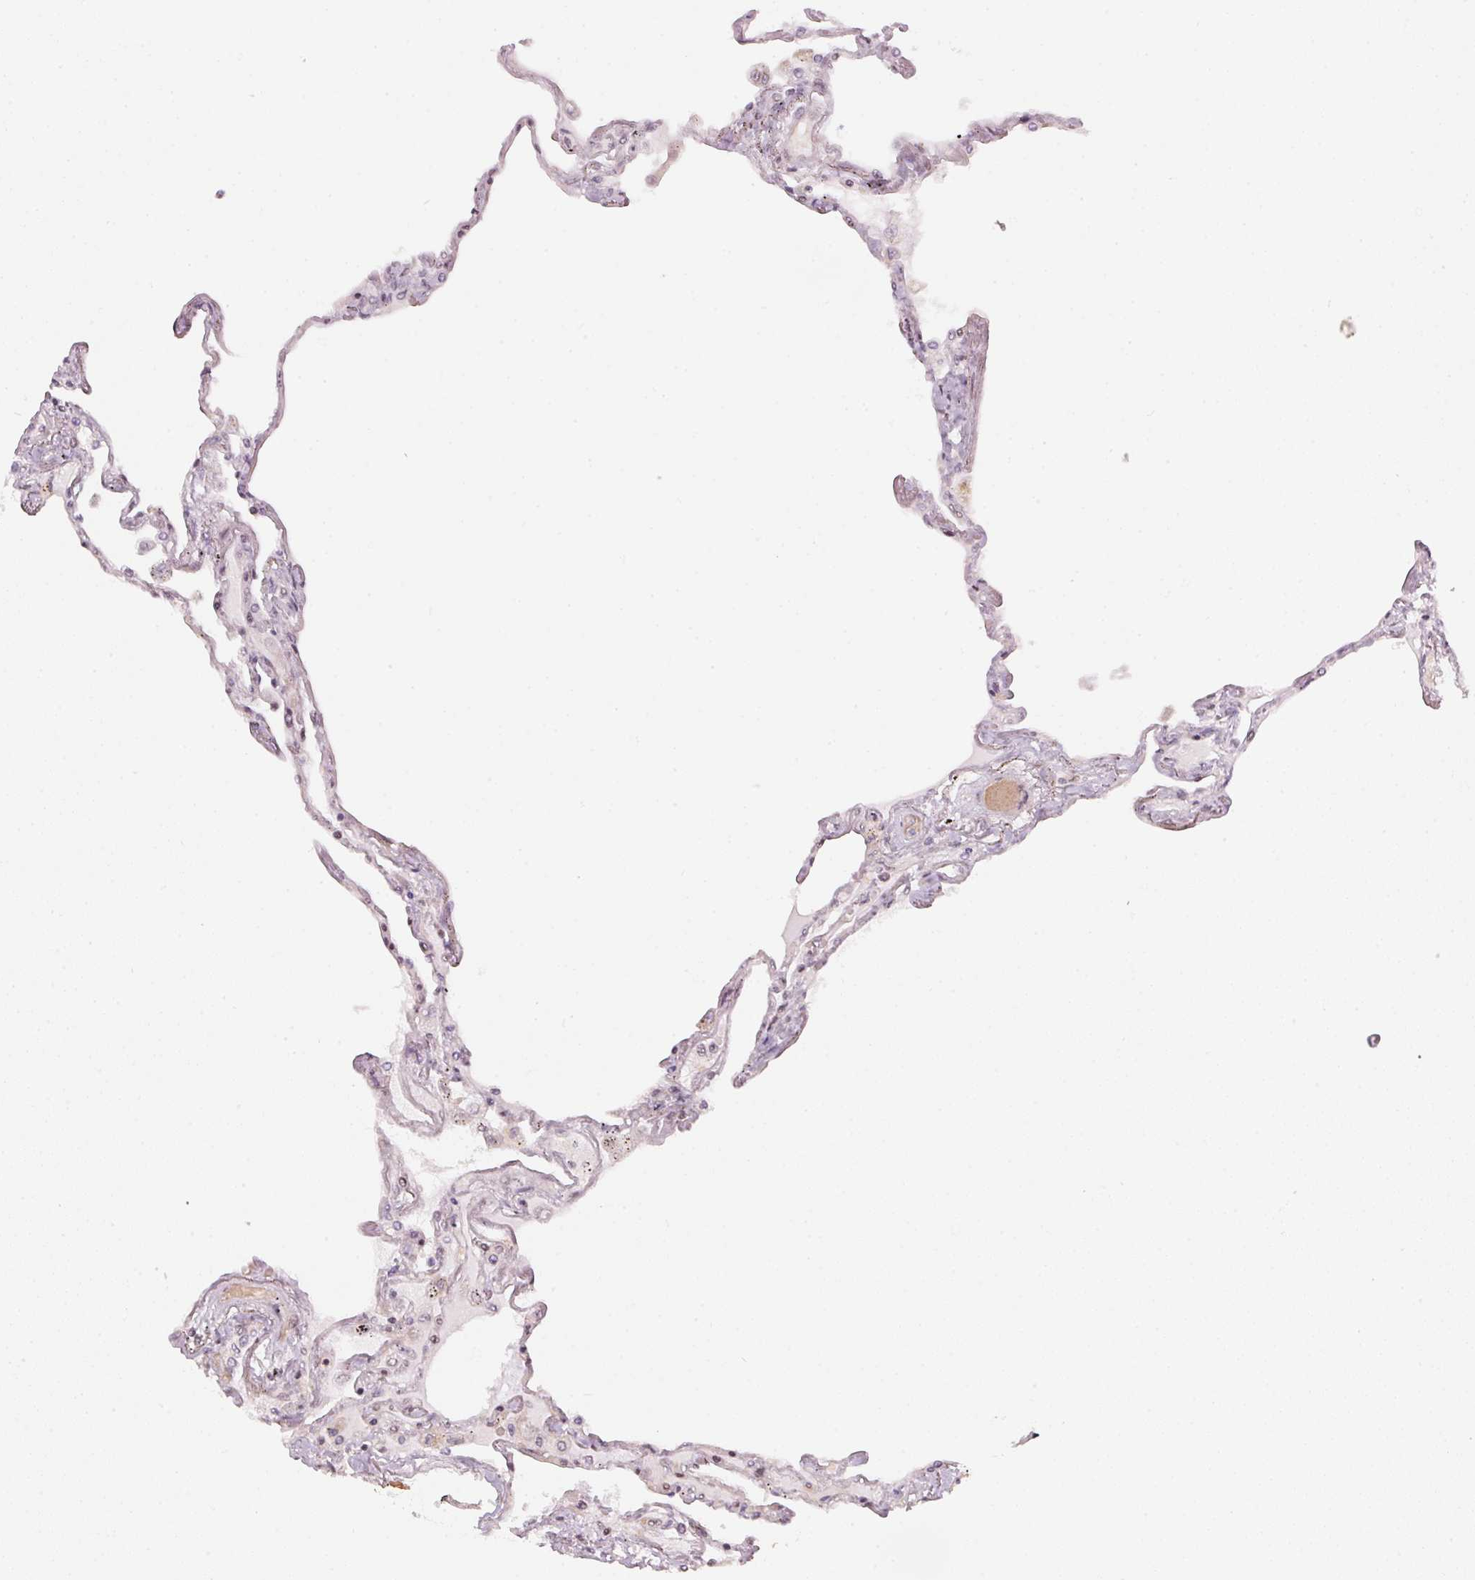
{"staining": {"intensity": "weak", "quantity": "25%-75%", "location": "nuclear"}, "tissue": "lung", "cell_type": "Alveolar cells", "image_type": "normal", "snomed": [{"axis": "morphology", "description": "Normal tissue, NOS"}, {"axis": "morphology", "description": "Adenocarcinoma, NOS"}, {"axis": "topography", "description": "Cartilage tissue"}, {"axis": "topography", "description": "Lung"}], "caption": "Lung stained with IHC exhibits weak nuclear positivity in about 25%-75% of alveolar cells.", "gene": "KAT6A", "patient": {"sex": "female", "age": 67}}